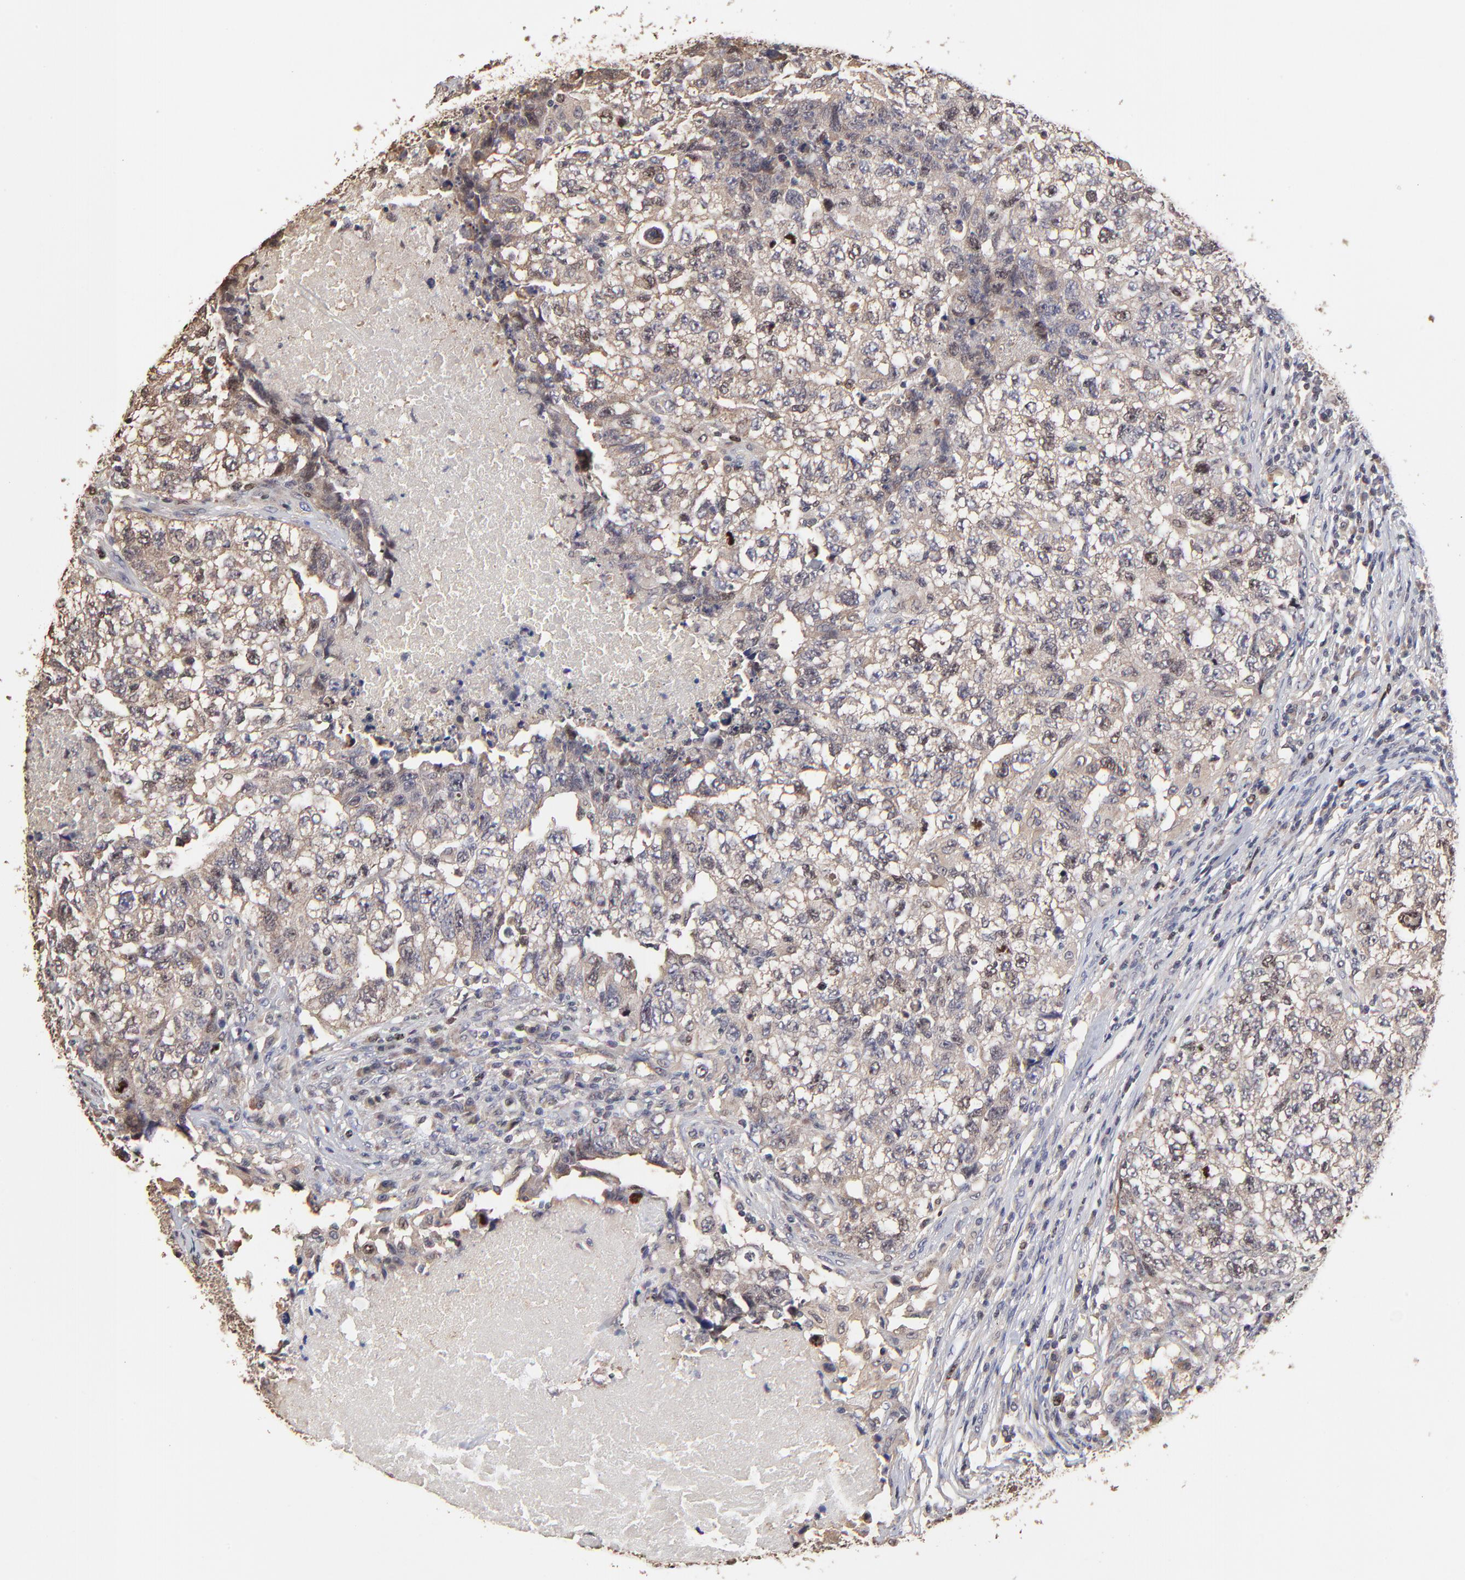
{"staining": {"intensity": "weak", "quantity": ">75%", "location": "cytoplasmic/membranous"}, "tissue": "testis cancer", "cell_type": "Tumor cells", "image_type": "cancer", "snomed": [{"axis": "morphology", "description": "Carcinoma, Embryonal, NOS"}, {"axis": "topography", "description": "Testis"}], "caption": "Testis cancer (embryonal carcinoma) tissue exhibits weak cytoplasmic/membranous positivity in about >75% of tumor cells", "gene": "BIRC5", "patient": {"sex": "male", "age": 21}}